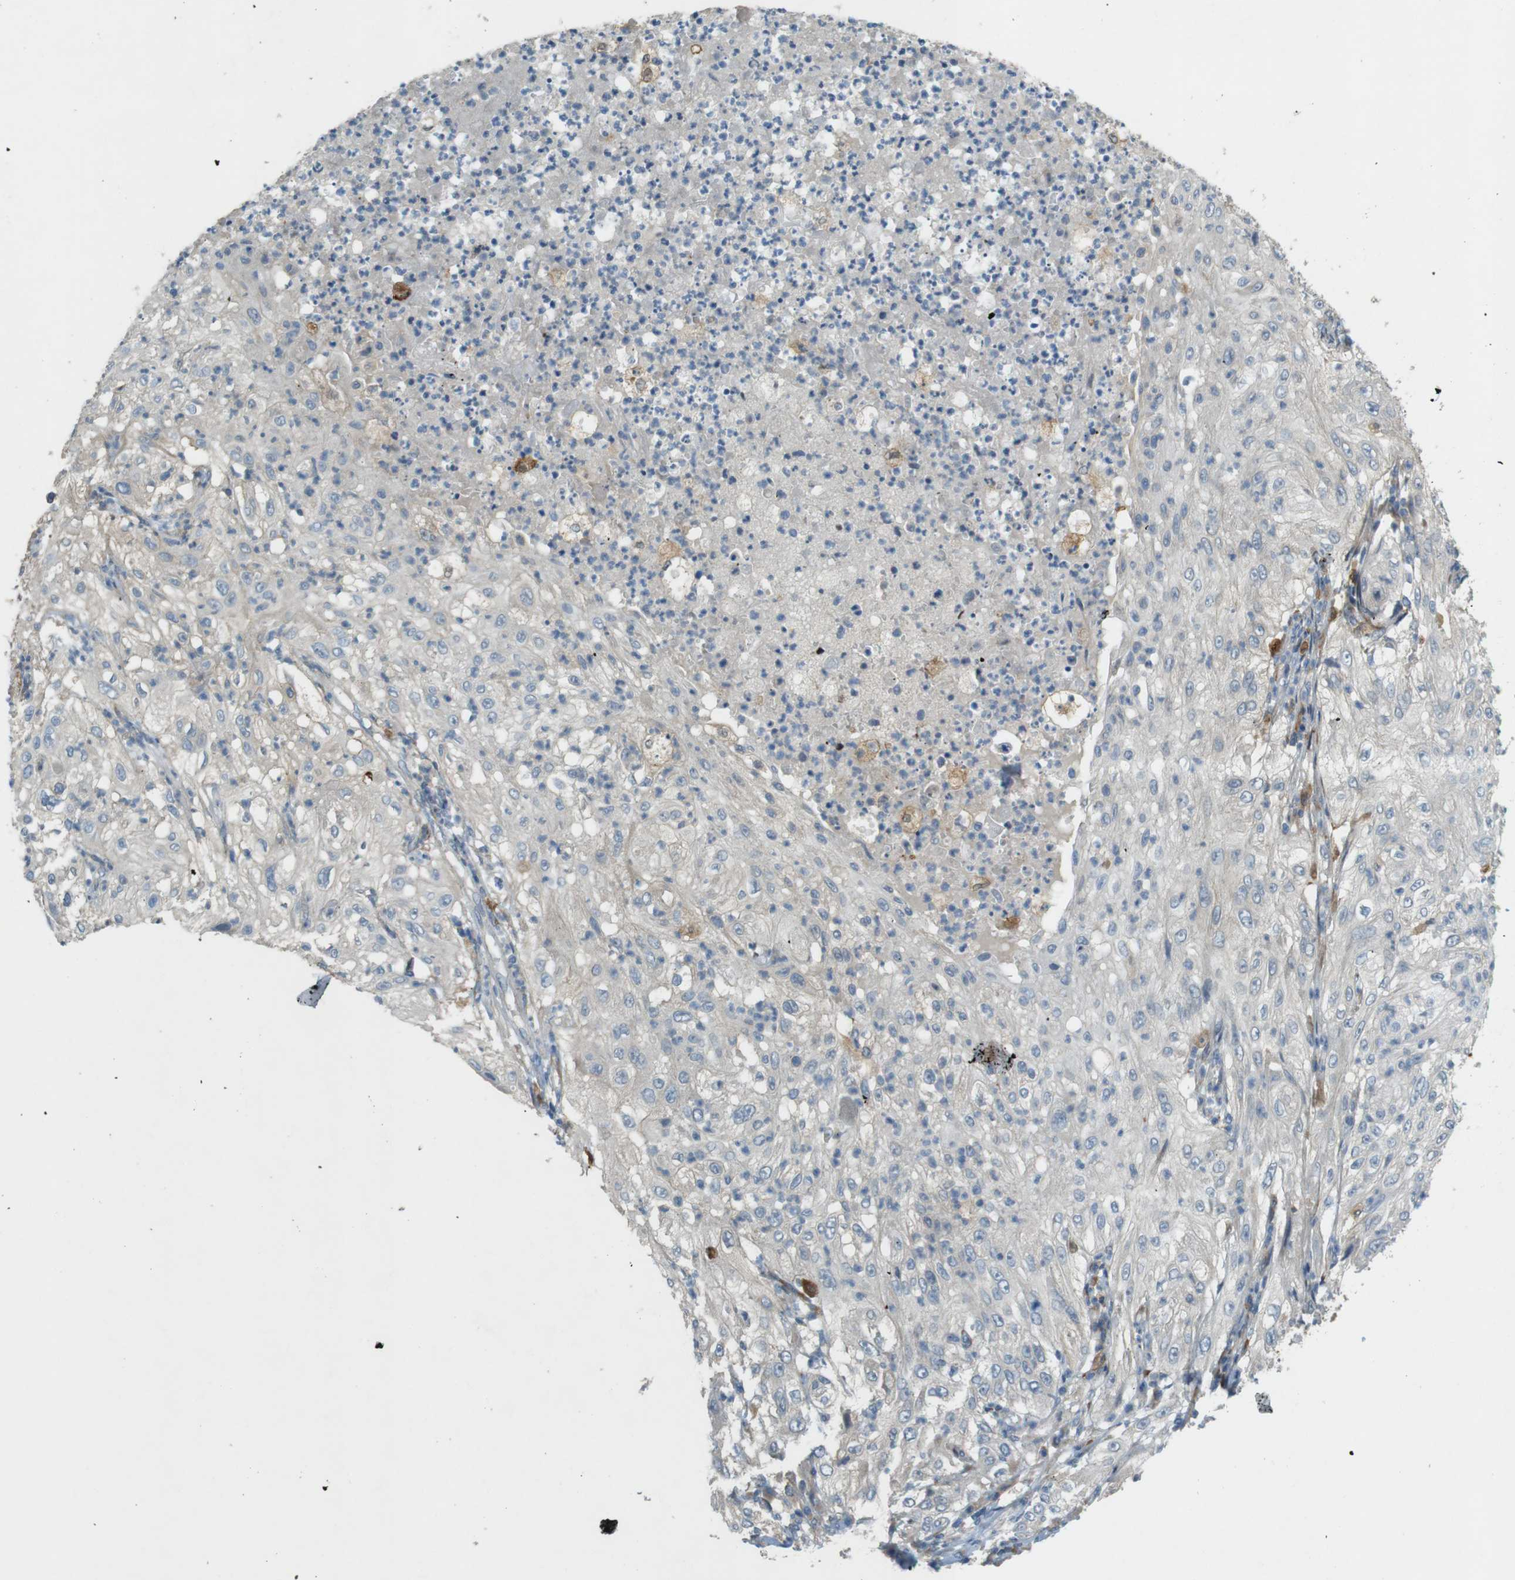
{"staining": {"intensity": "negative", "quantity": "none", "location": "none"}, "tissue": "lung cancer", "cell_type": "Tumor cells", "image_type": "cancer", "snomed": [{"axis": "morphology", "description": "Inflammation, NOS"}, {"axis": "morphology", "description": "Squamous cell carcinoma, NOS"}, {"axis": "topography", "description": "Lymph node"}, {"axis": "topography", "description": "Soft tissue"}, {"axis": "topography", "description": "Lung"}], "caption": "DAB (3,3'-diaminobenzidine) immunohistochemical staining of human squamous cell carcinoma (lung) reveals no significant staining in tumor cells.", "gene": "TMEM41B", "patient": {"sex": "male", "age": 66}}